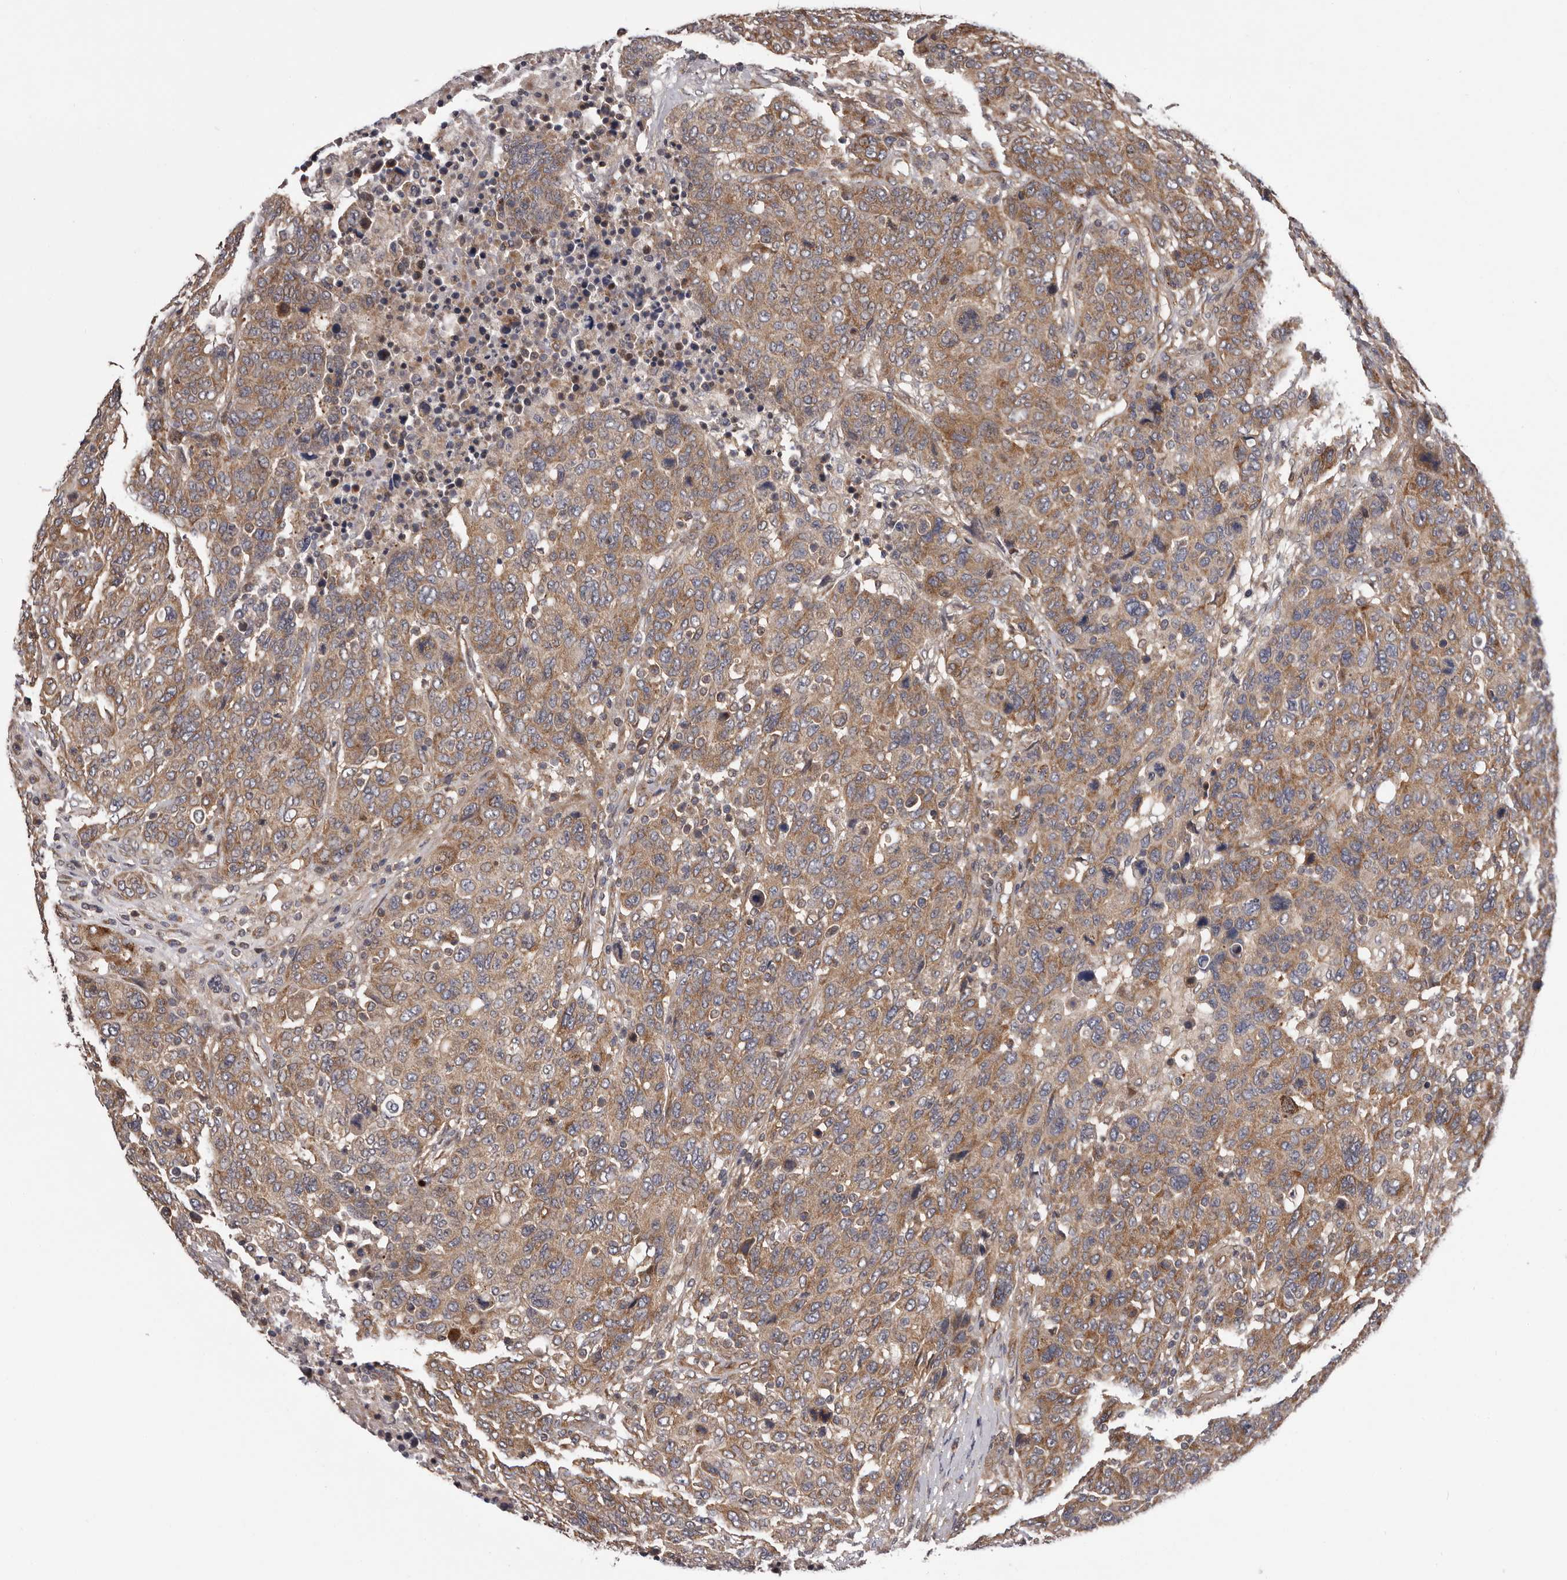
{"staining": {"intensity": "moderate", "quantity": ">75%", "location": "cytoplasmic/membranous"}, "tissue": "breast cancer", "cell_type": "Tumor cells", "image_type": "cancer", "snomed": [{"axis": "morphology", "description": "Duct carcinoma"}, {"axis": "topography", "description": "Breast"}], "caption": "Moderate cytoplasmic/membranous protein positivity is identified in approximately >75% of tumor cells in intraductal carcinoma (breast). (DAB (3,3'-diaminobenzidine) = brown stain, brightfield microscopy at high magnification).", "gene": "VPS37A", "patient": {"sex": "female", "age": 37}}